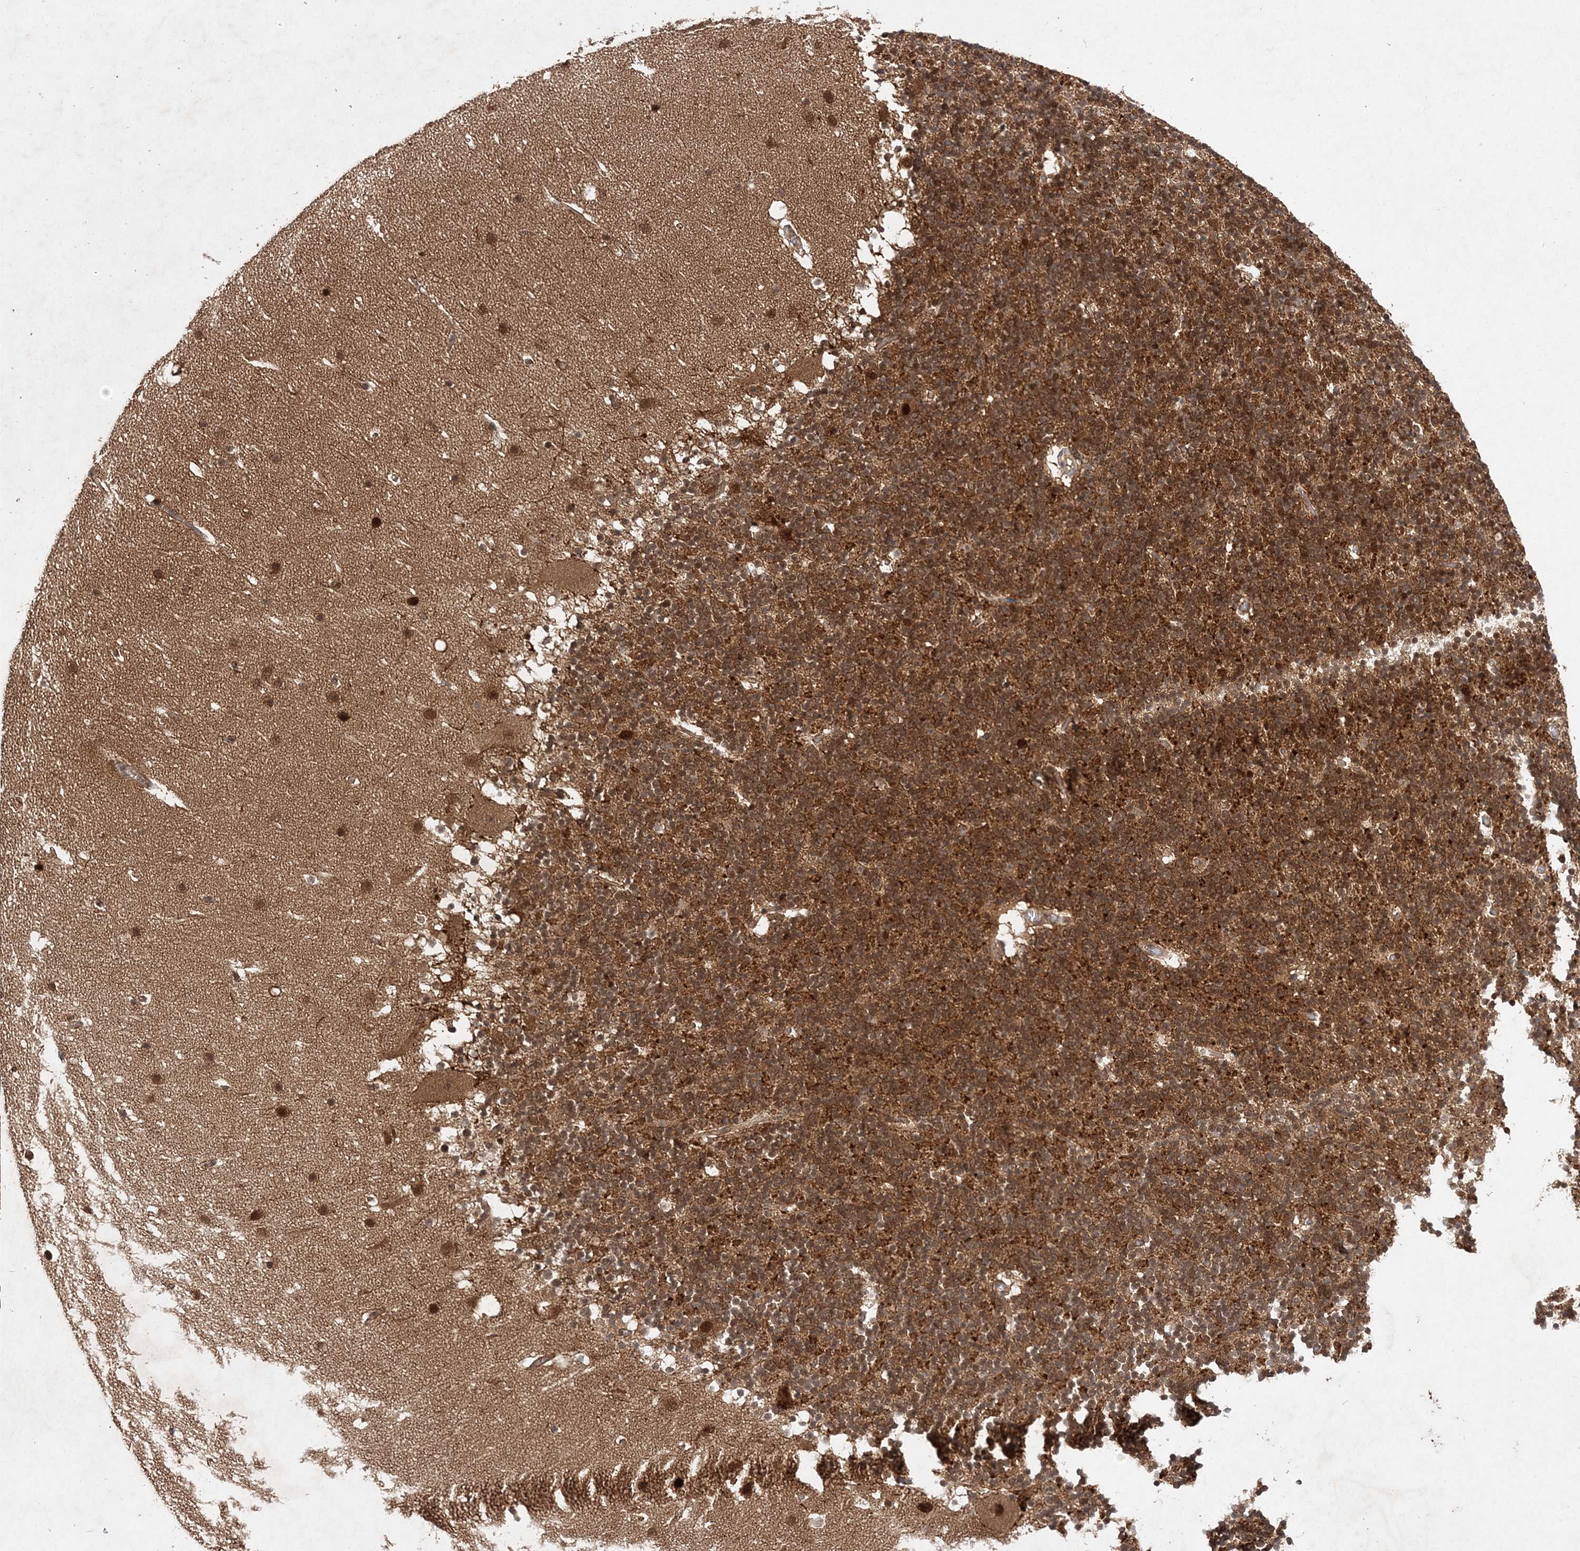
{"staining": {"intensity": "moderate", "quantity": ">75%", "location": "cytoplasmic/membranous,nuclear"}, "tissue": "cerebellum", "cell_type": "Cells in granular layer", "image_type": "normal", "snomed": [{"axis": "morphology", "description": "Normal tissue, NOS"}, {"axis": "topography", "description": "Cerebellum"}], "caption": "Immunohistochemistry histopathology image of benign human cerebellum stained for a protein (brown), which shows medium levels of moderate cytoplasmic/membranous,nuclear staining in about >75% of cells in granular layer.", "gene": "NIF3L1", "patient": {"sex": "male", "age": 57}}